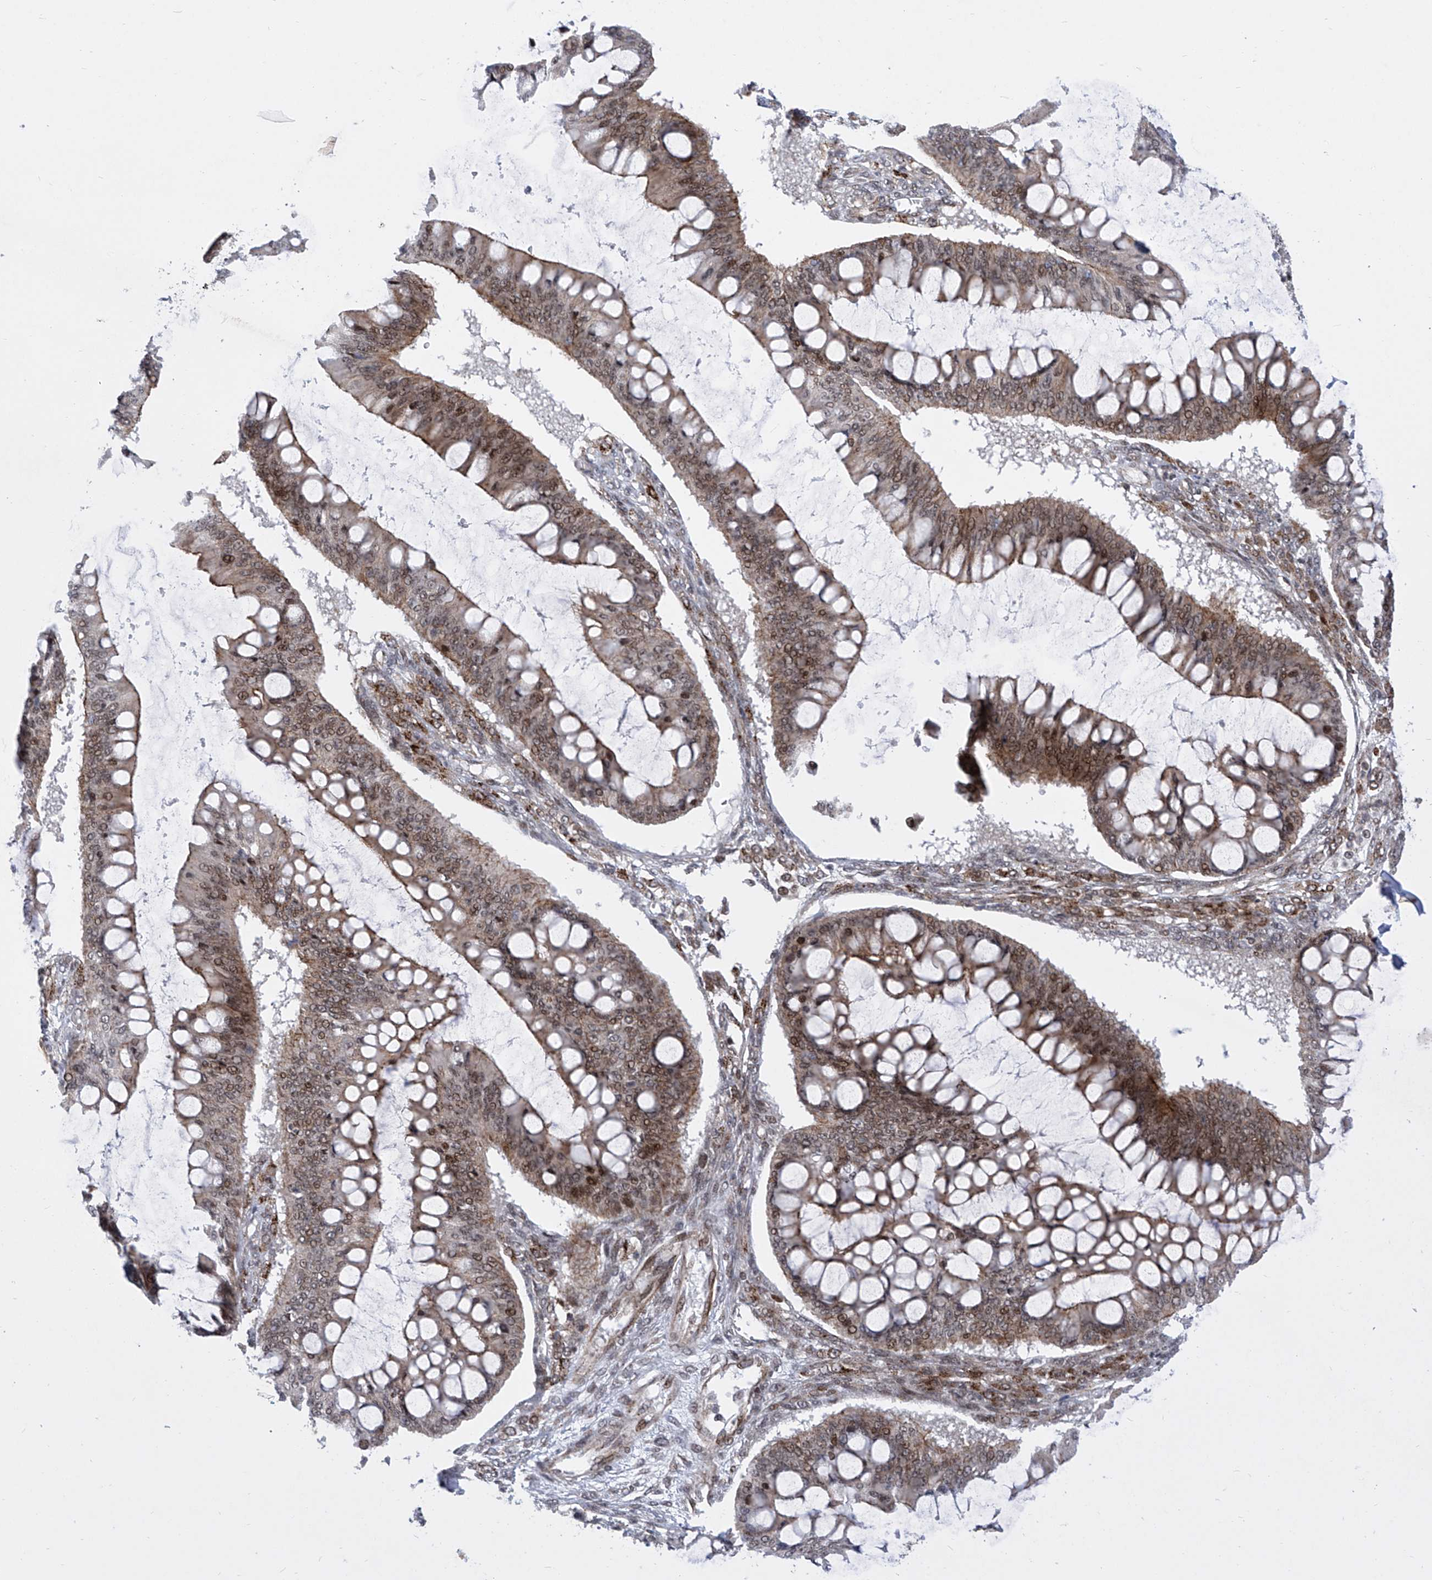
{"staining": {"intensity": "moderate", "quantity": ">75%", "location": "cytoplasmic/membranous,nuclear"}, "tissue": "ovarian cancer", "cell_type": "Tumor cells", "image_type": "cancer", "snomed": [{"axis": "morphology", "description": "Cystadenocarcinoma, mucinous, NOS"}, {"axis": "topography", "description": "Ovary"}], "caption": "Immunohistochemical staining of ovarian mucinous cystadenocarcinoma shows medium levels of moderate cytoplasmic/membranous and nuclear protein positivity in approximately >75% of tumor cells.", "gene": "CEP290", "patient": {"sex": "female", "age": 73}}